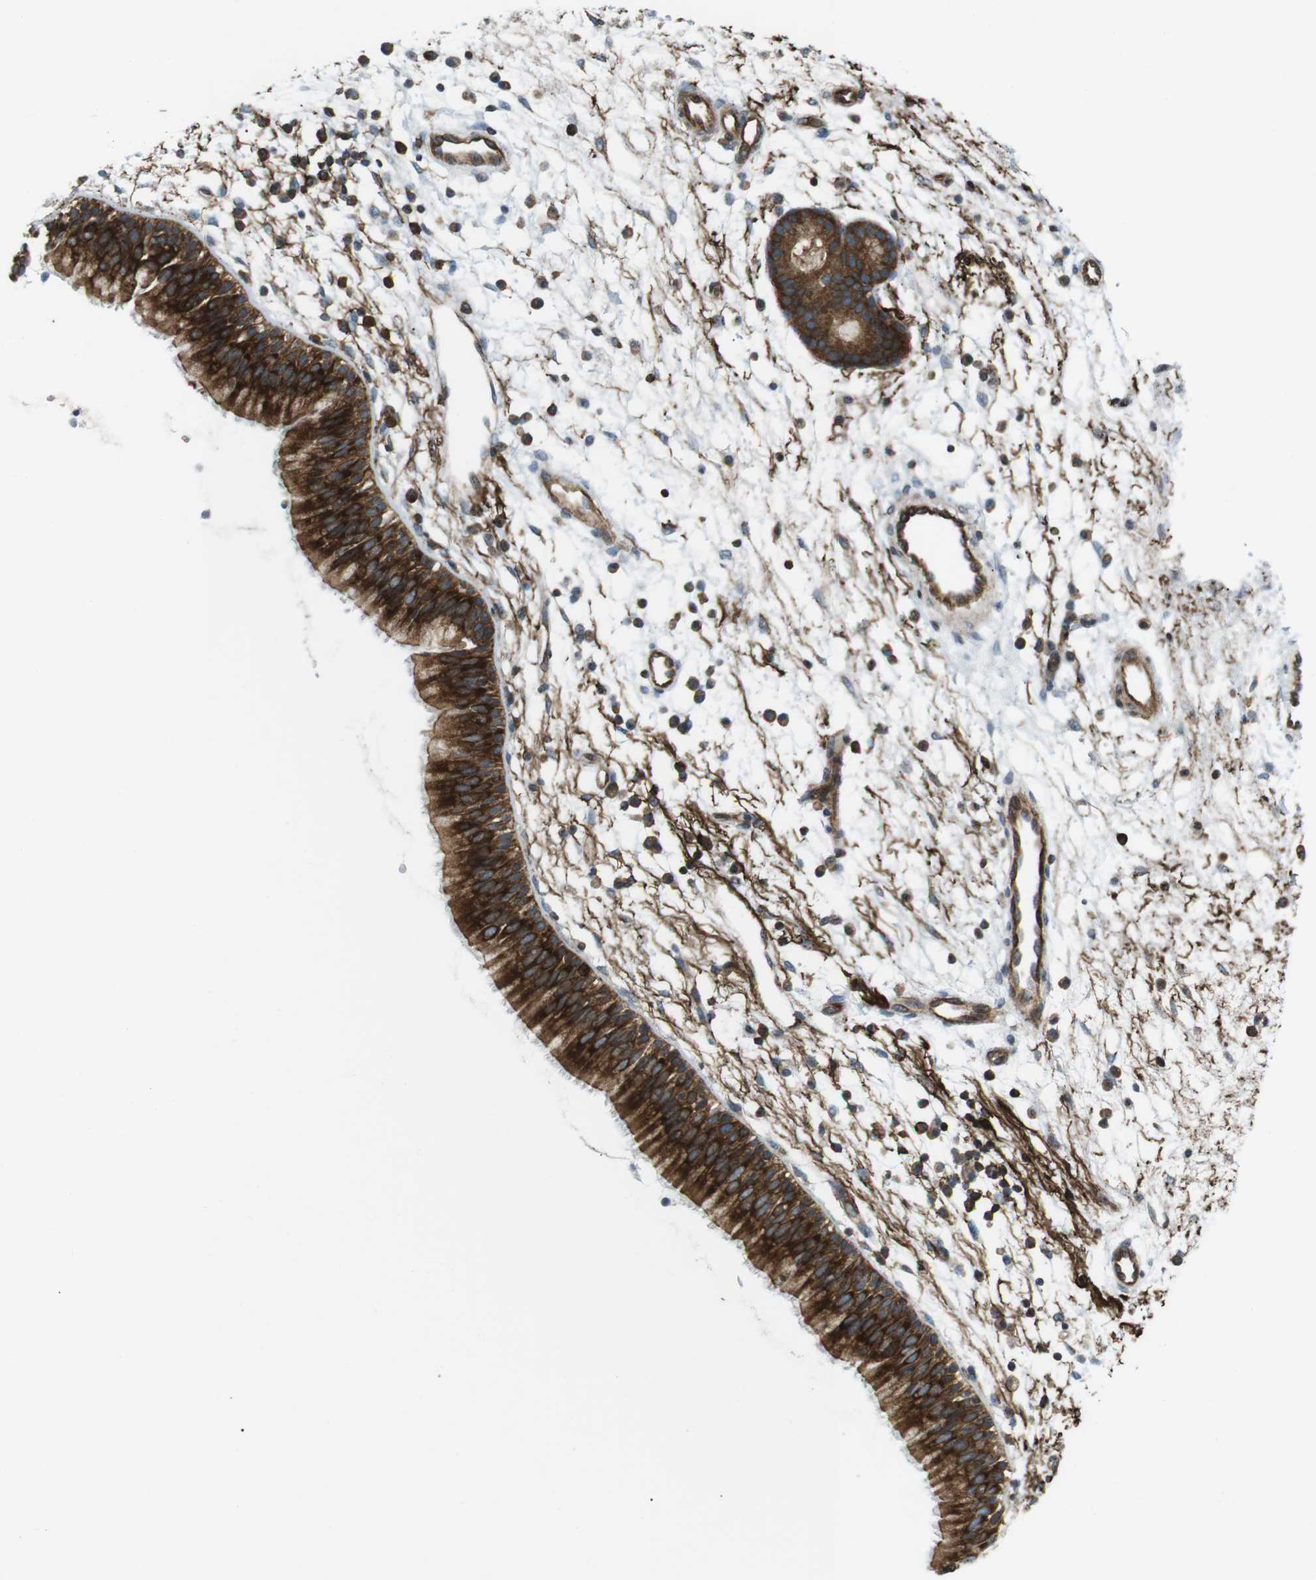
{"staining": {"intensity": "strong", "quantity": ">75%", "location": "cytoplasmic/membranous"}, "tissue": "nasopharynx", "cell_type": "Respiratory epithelial cells", "image_type": "normal", "snomed": [{"axis": "morphology", "description": "Normal tissue, NOS"}, {"axis": "topography", "description": "Nasopharynx"}], "caption": "The histopathology image shows immunohistochemical staining of unremarkable nasopharynx. There is strong cytoplasmic/membranous positivity is present in approximately >75% of respiratory epithelial cells. (DAB (3,3'-diaminobenzidine) = brown stain, brightfield microscopy at high magnification).", "gene": "FLII", "patient": {"sex": "male", "age": 21}}